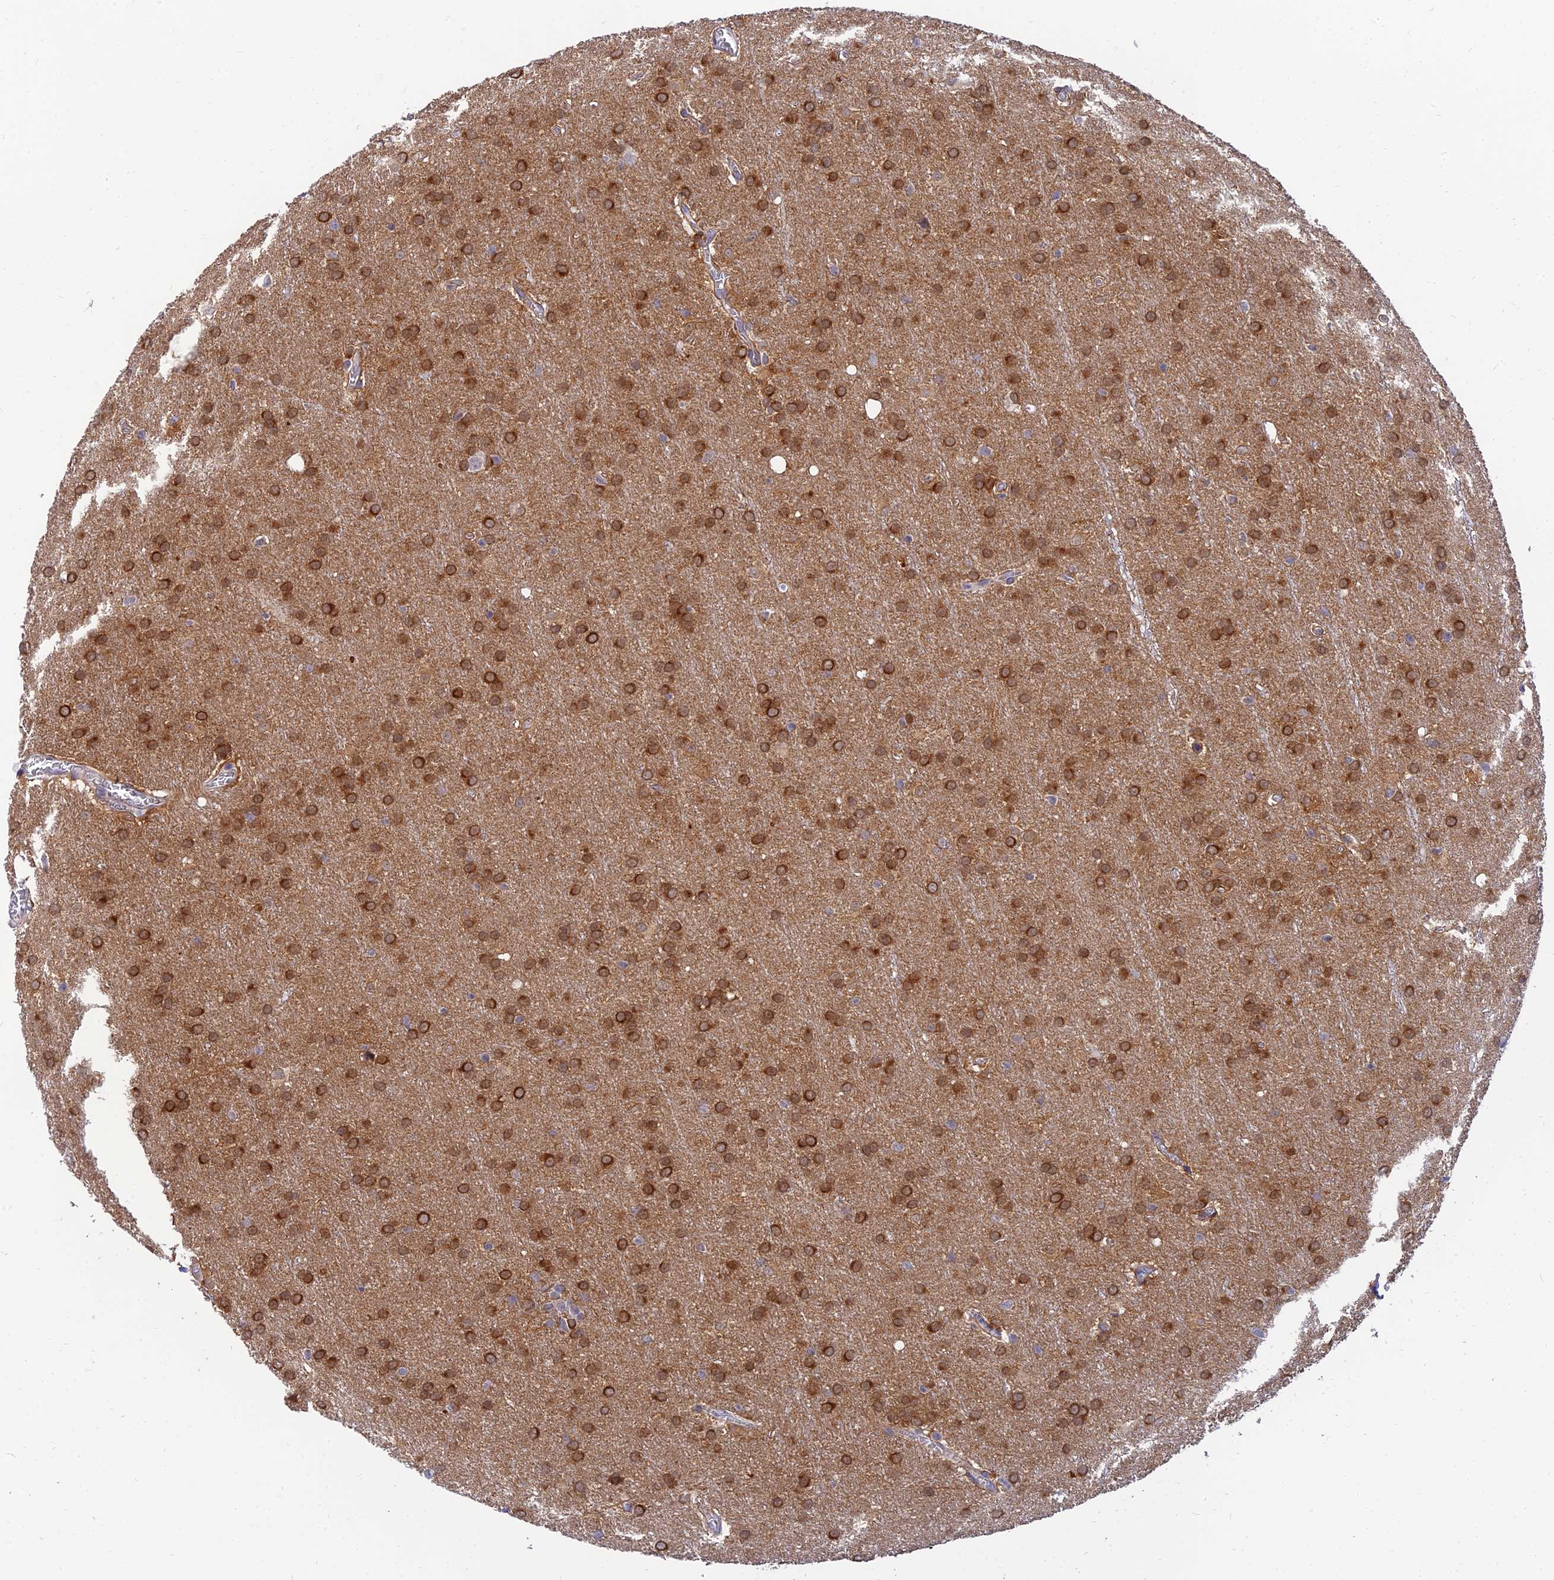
{"staining": {"intensity": "strong", "quantity": ">75%", "location": "cytoplasmic/membranous"}, "tissue": "glioma", "cell_type": "Tumor cells", "image_type": "cancer", "snomed": [{"axis": "morphology", "description": "Glioma, malignant, Low grade"}, {"axis": "topography", "description": "Brain"}], "caption": "This is a histology image of IHC staining of glioma, which shows strong expression in the cytoplasmic/membranous of tumor cells.", "gene": "ANKS4B", "patient": {"sex": "female", "age": 32}}